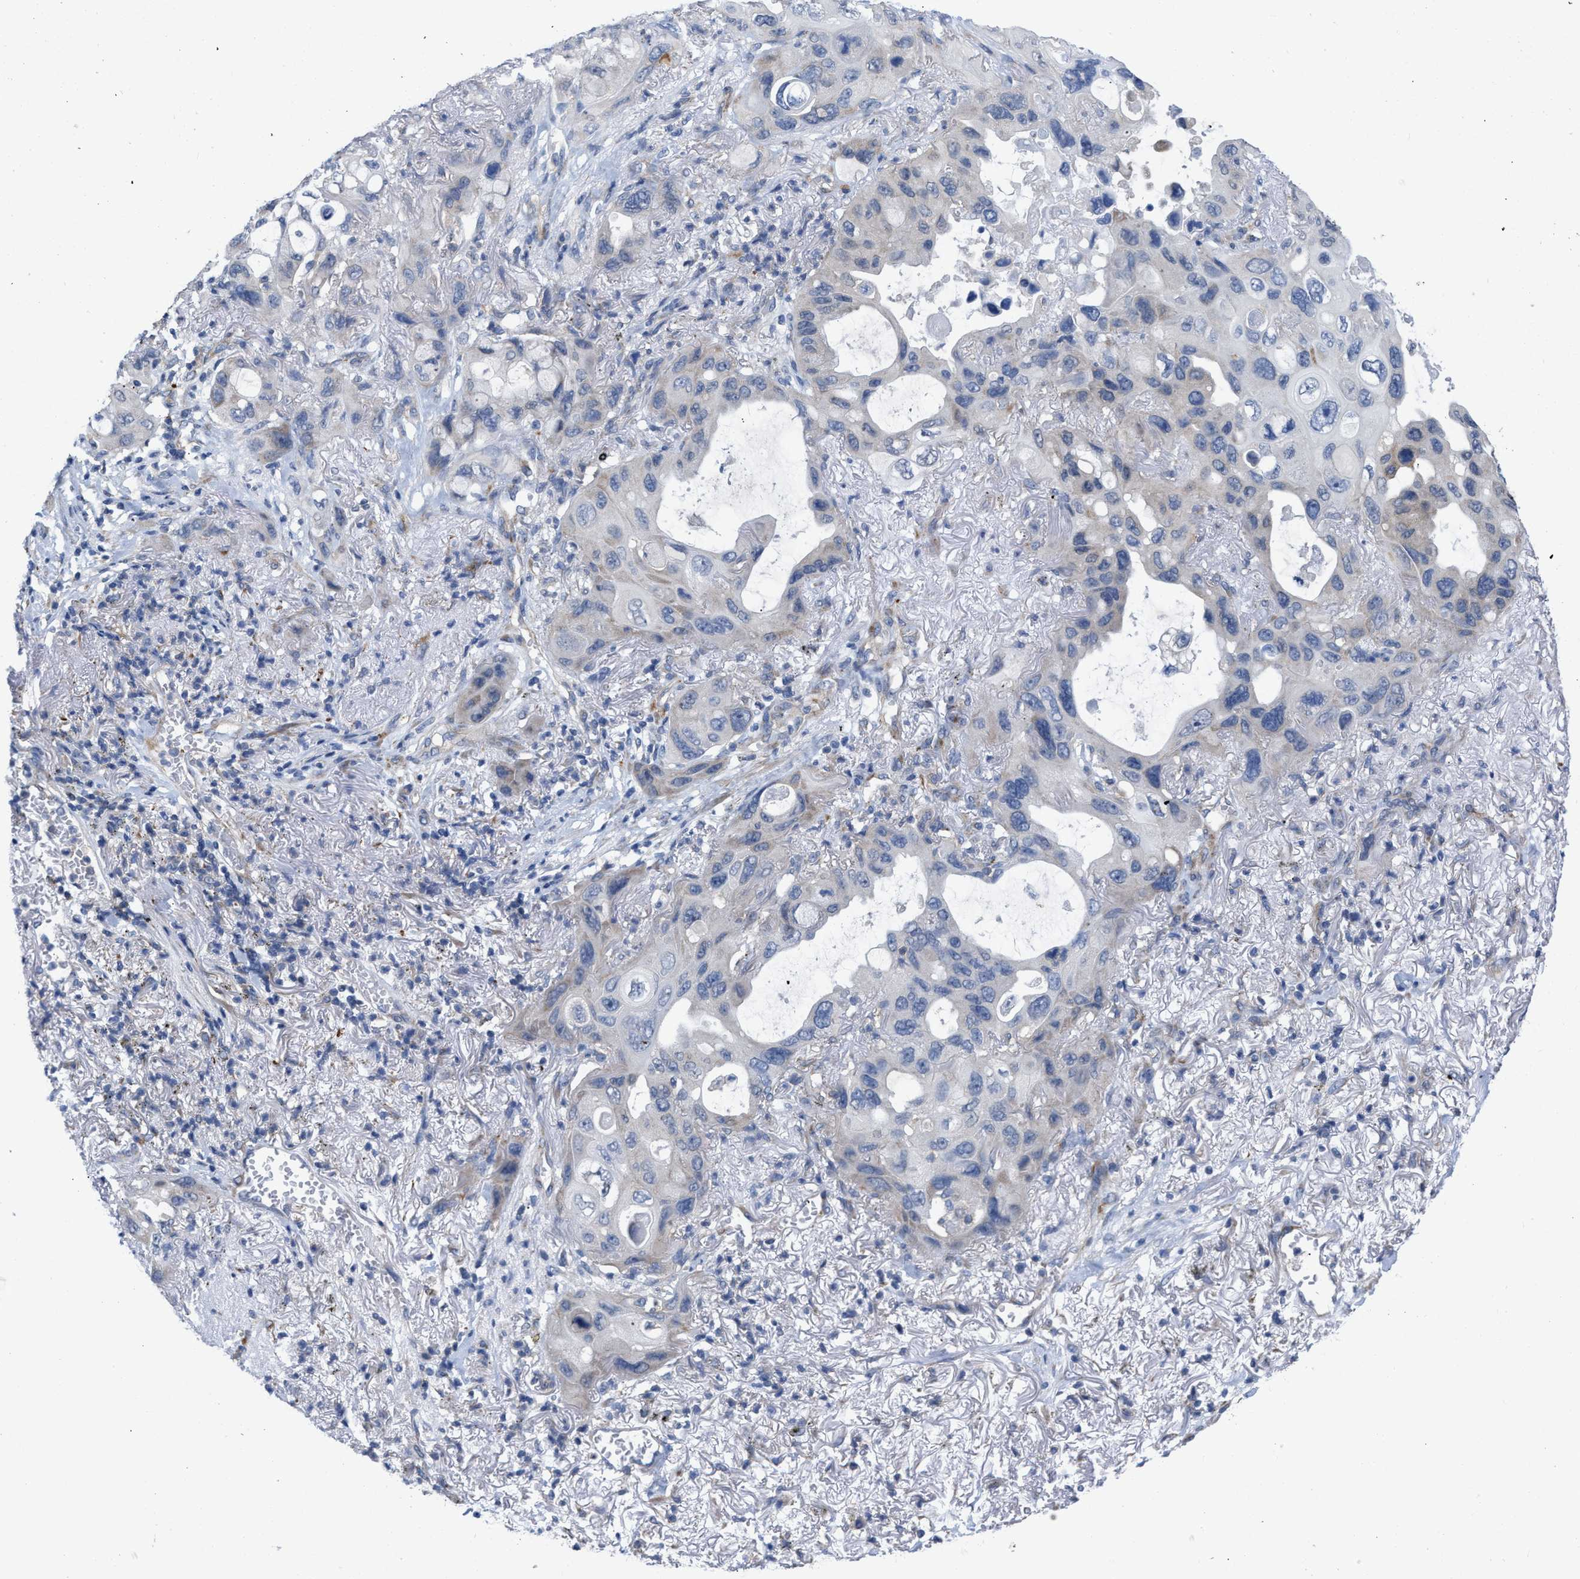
{"staining": {"intensity": "negative", "quantity": "none", "location": "none"}, "tissue": "lung cancer", "cell_type": "Tumor cells", "image_type": "cancer", "snomed": [{"axis": "morphology", "description": "Squamous cell carcinoma, NOS"}, {"axis": "topography", "description": "Lung"}], "caption": "There is no significant expression in tumor cells of lung squamous cell carcinoma.", "gene": "TMEM131", "patient": {"sex": "female", "age": 73}}